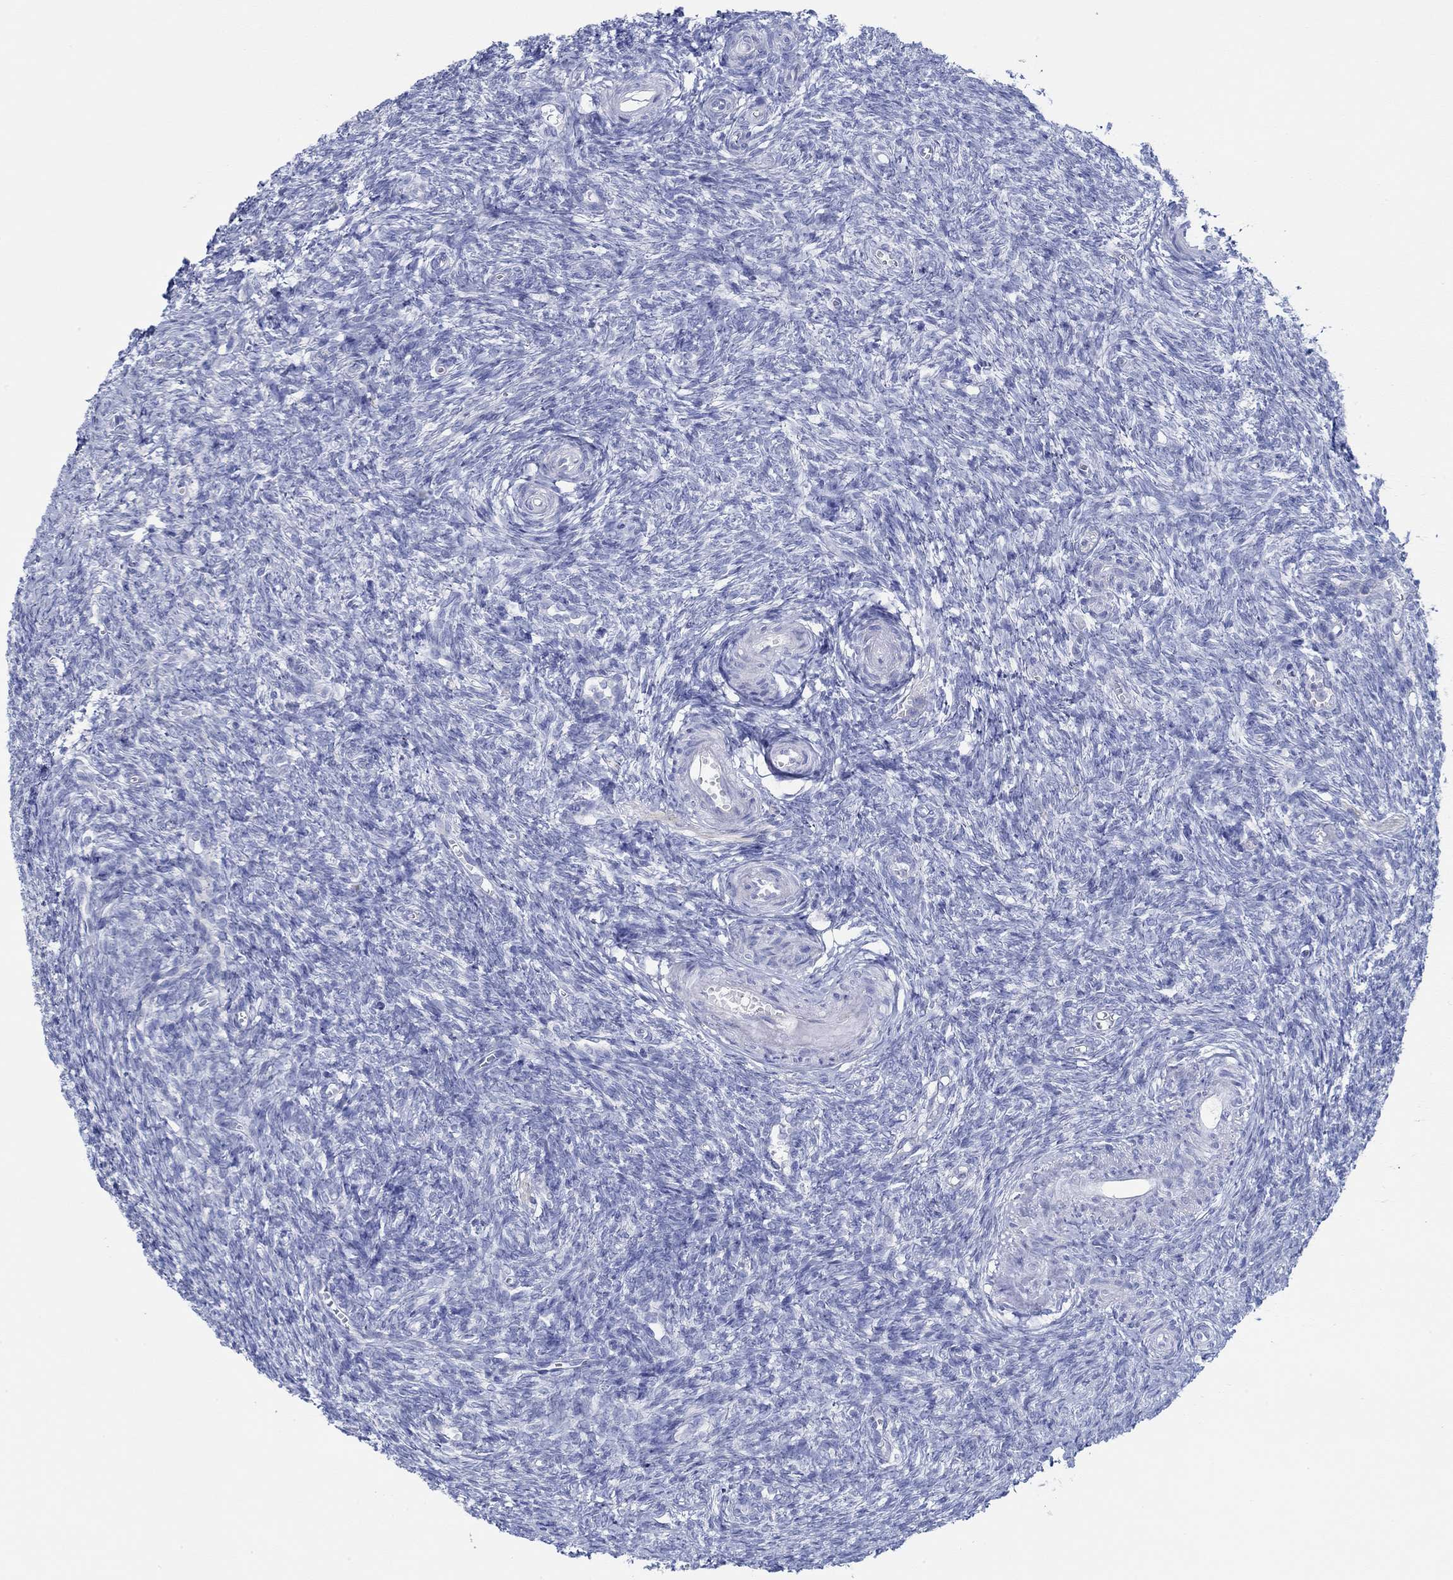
{"staining": {"intensity": "negative", "quantity": "none", "location": "none"}, "tissue": "ovary", "cell_type": "Follicle cells", "image_type": "normal", "snomed": [{"axis": "morphology", "description": "Normal tissue, NOS"}, {"axis": "topography", "description": "Ovary"}], "caption": "A high-resolution image shows immunohistochemistry staining of normal ovary, which exhibits no significant staining in follicle cells. (DAB (3,3'-diaminobenzidine) immunohistochemistry (IHC) with hematoxylin counter stain).", "gene": "IGFBP6", "patient": {"sex": "female", "age": 43}}